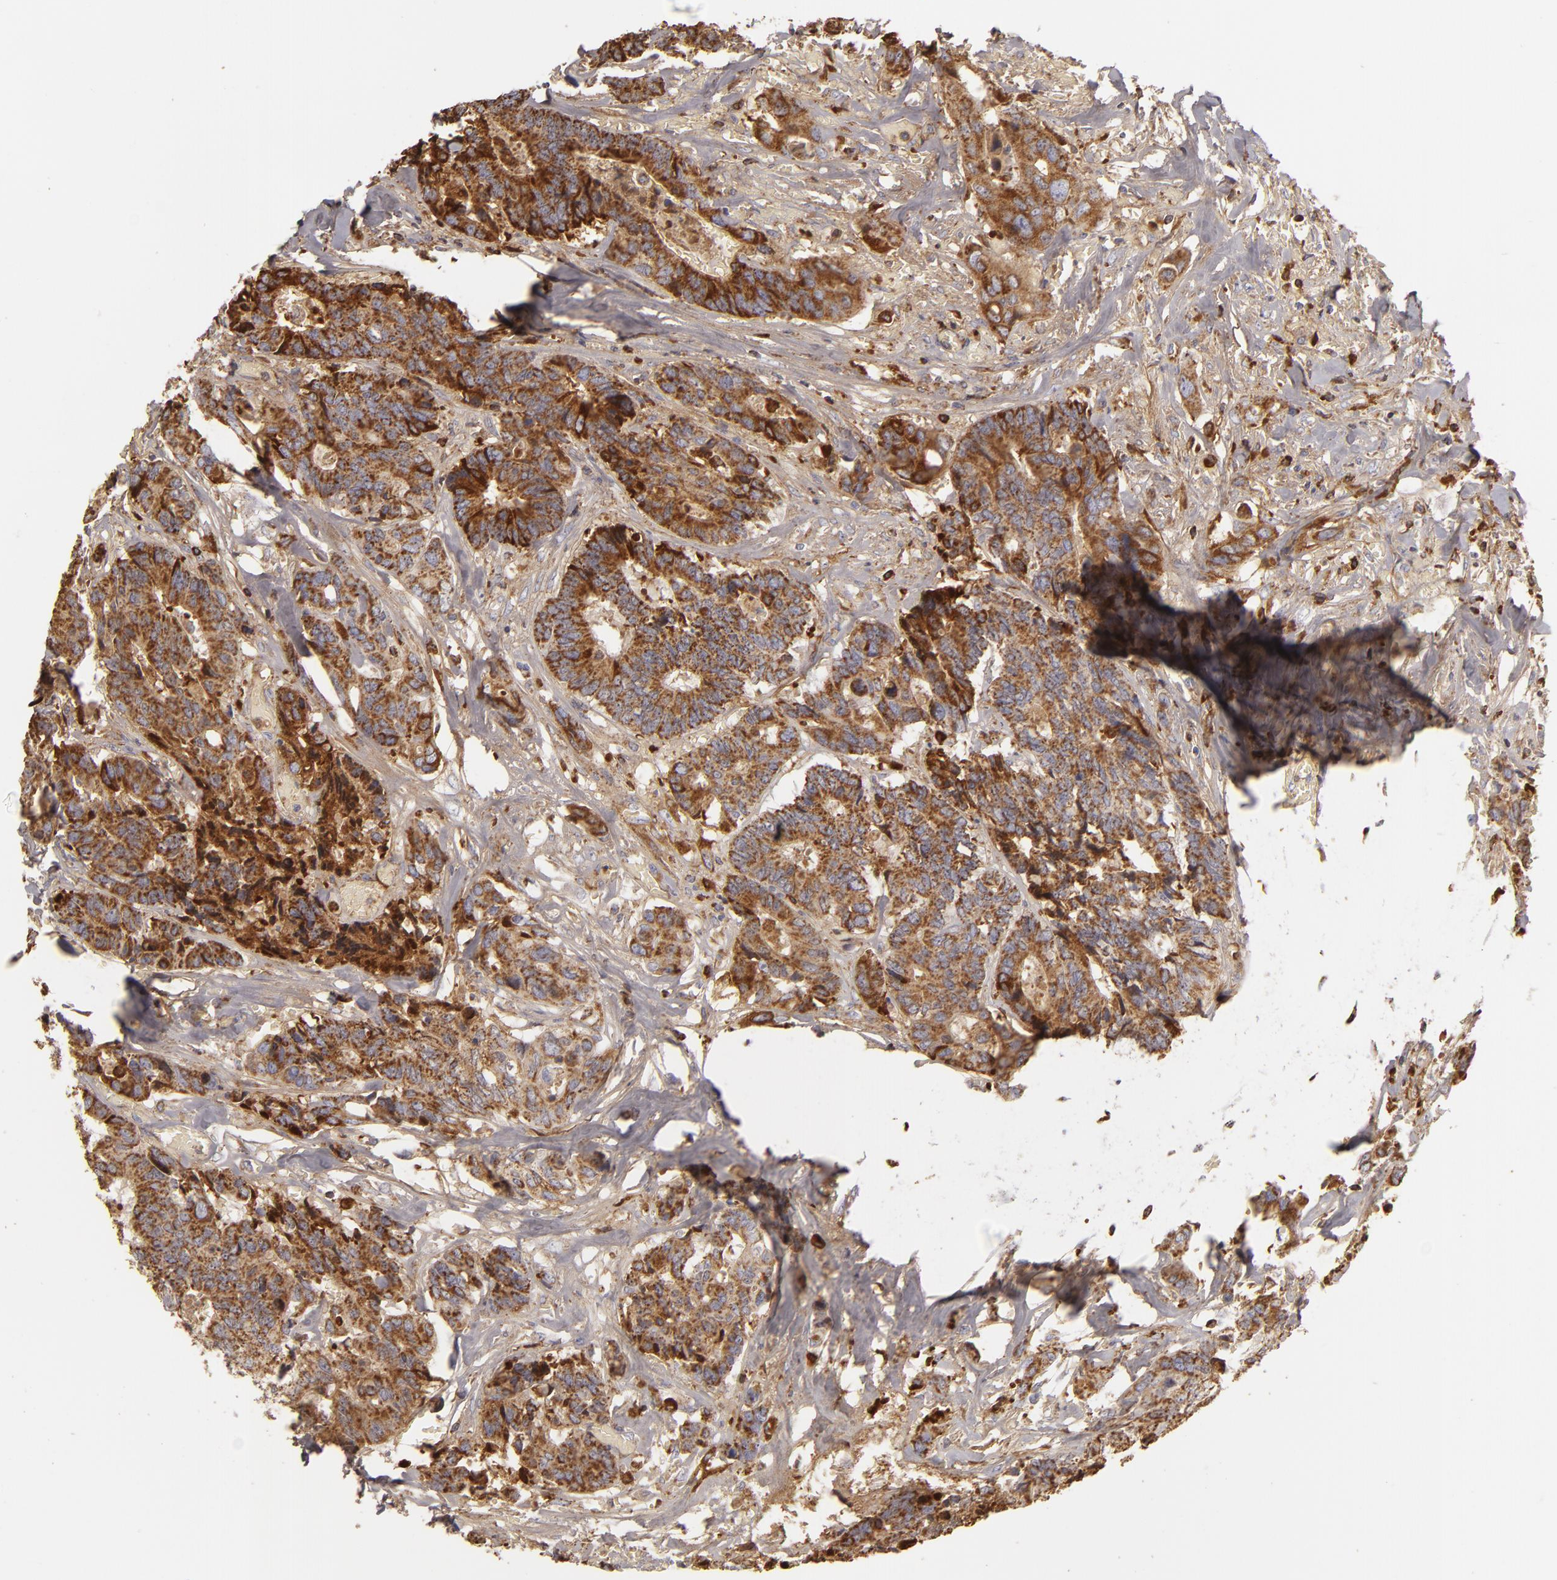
{"staining": {"intensity": "strong", "quantity": ">75%", "location": "cytoplasmic/membranous"}, "tissue": "colorectal cancer", "cell_type": "Tumor cells", "image_type": "cancer", "snomed": [{"axis": "morphology", "description": "Adenocarcinoma, NOS"}, {"axis": "topography", "description": "Rectum"}], "caption": "IHC image of neoplastic tissue: human colorectal cancer (adenocarcinoma) stained using immunohistochemistry shows high levels of strong protein expression localized specifically in the cytoplasmic/membranous of tumor cells, appearing as a cytoplasmic/membranous brown color.", "gene": "CFB", "patient": {"sex": "male", "age": 55}}